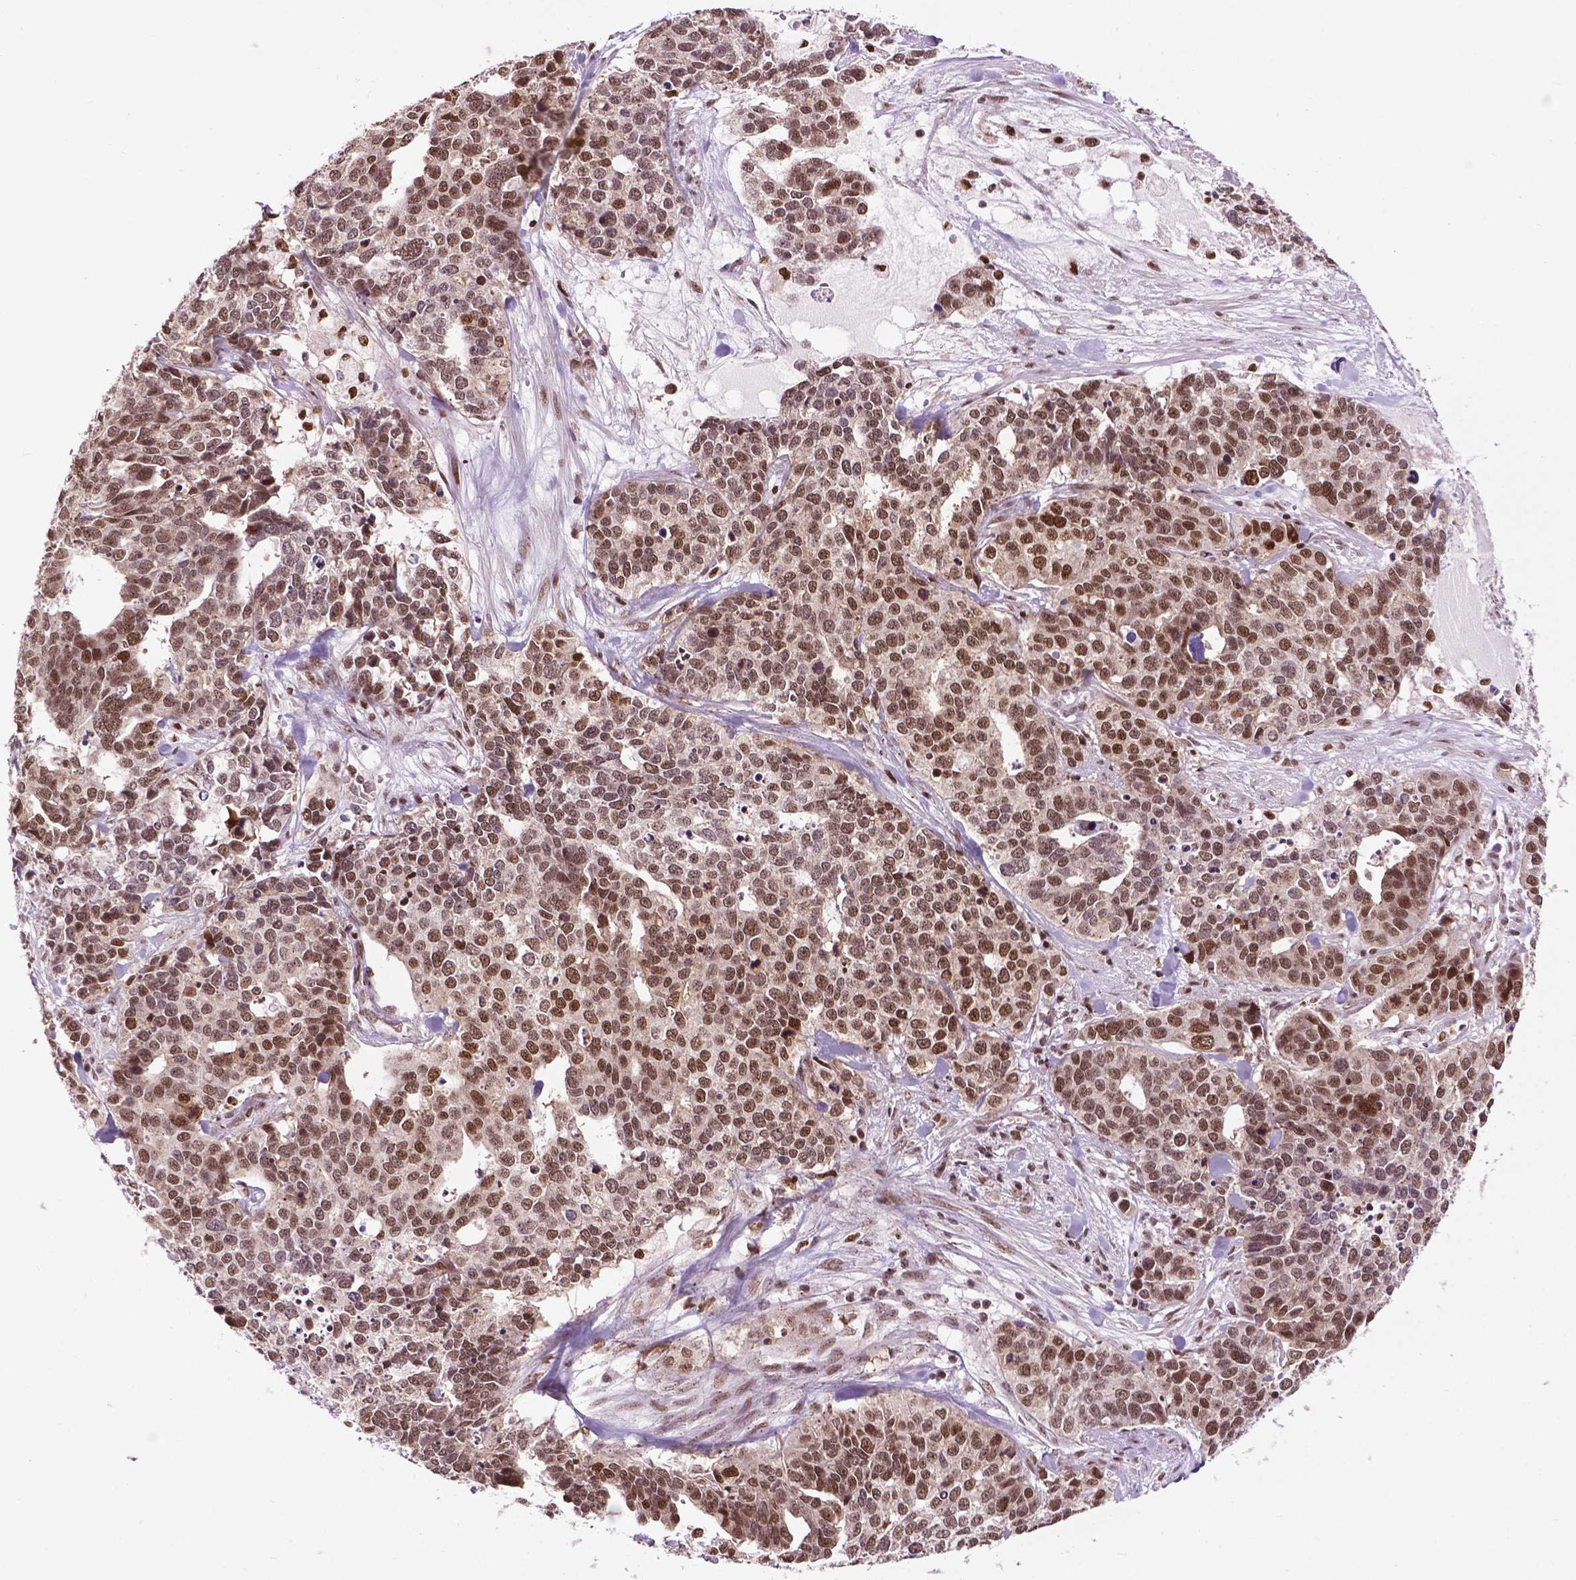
{"staining": {"intensity": "moderate", "quantity": ">75%", "location": "nuclear"}, "tissue": "ovarian cancer", "cell_type": "Tumor cells", "image_type": "cancer", "snomed": [{"axis": "morphology", "description": "Carcinoma, endometroid"}, {"axis": "topography", "description": "Ovary"}], "caption": "Endometroid carcinoma (ovarian) stained for a protein (brown) shows moderate nuclear positive positivity in about >75% of tumor cells.", "gene": "EAF1", "patient": {"sex": "female", "age": 65}}